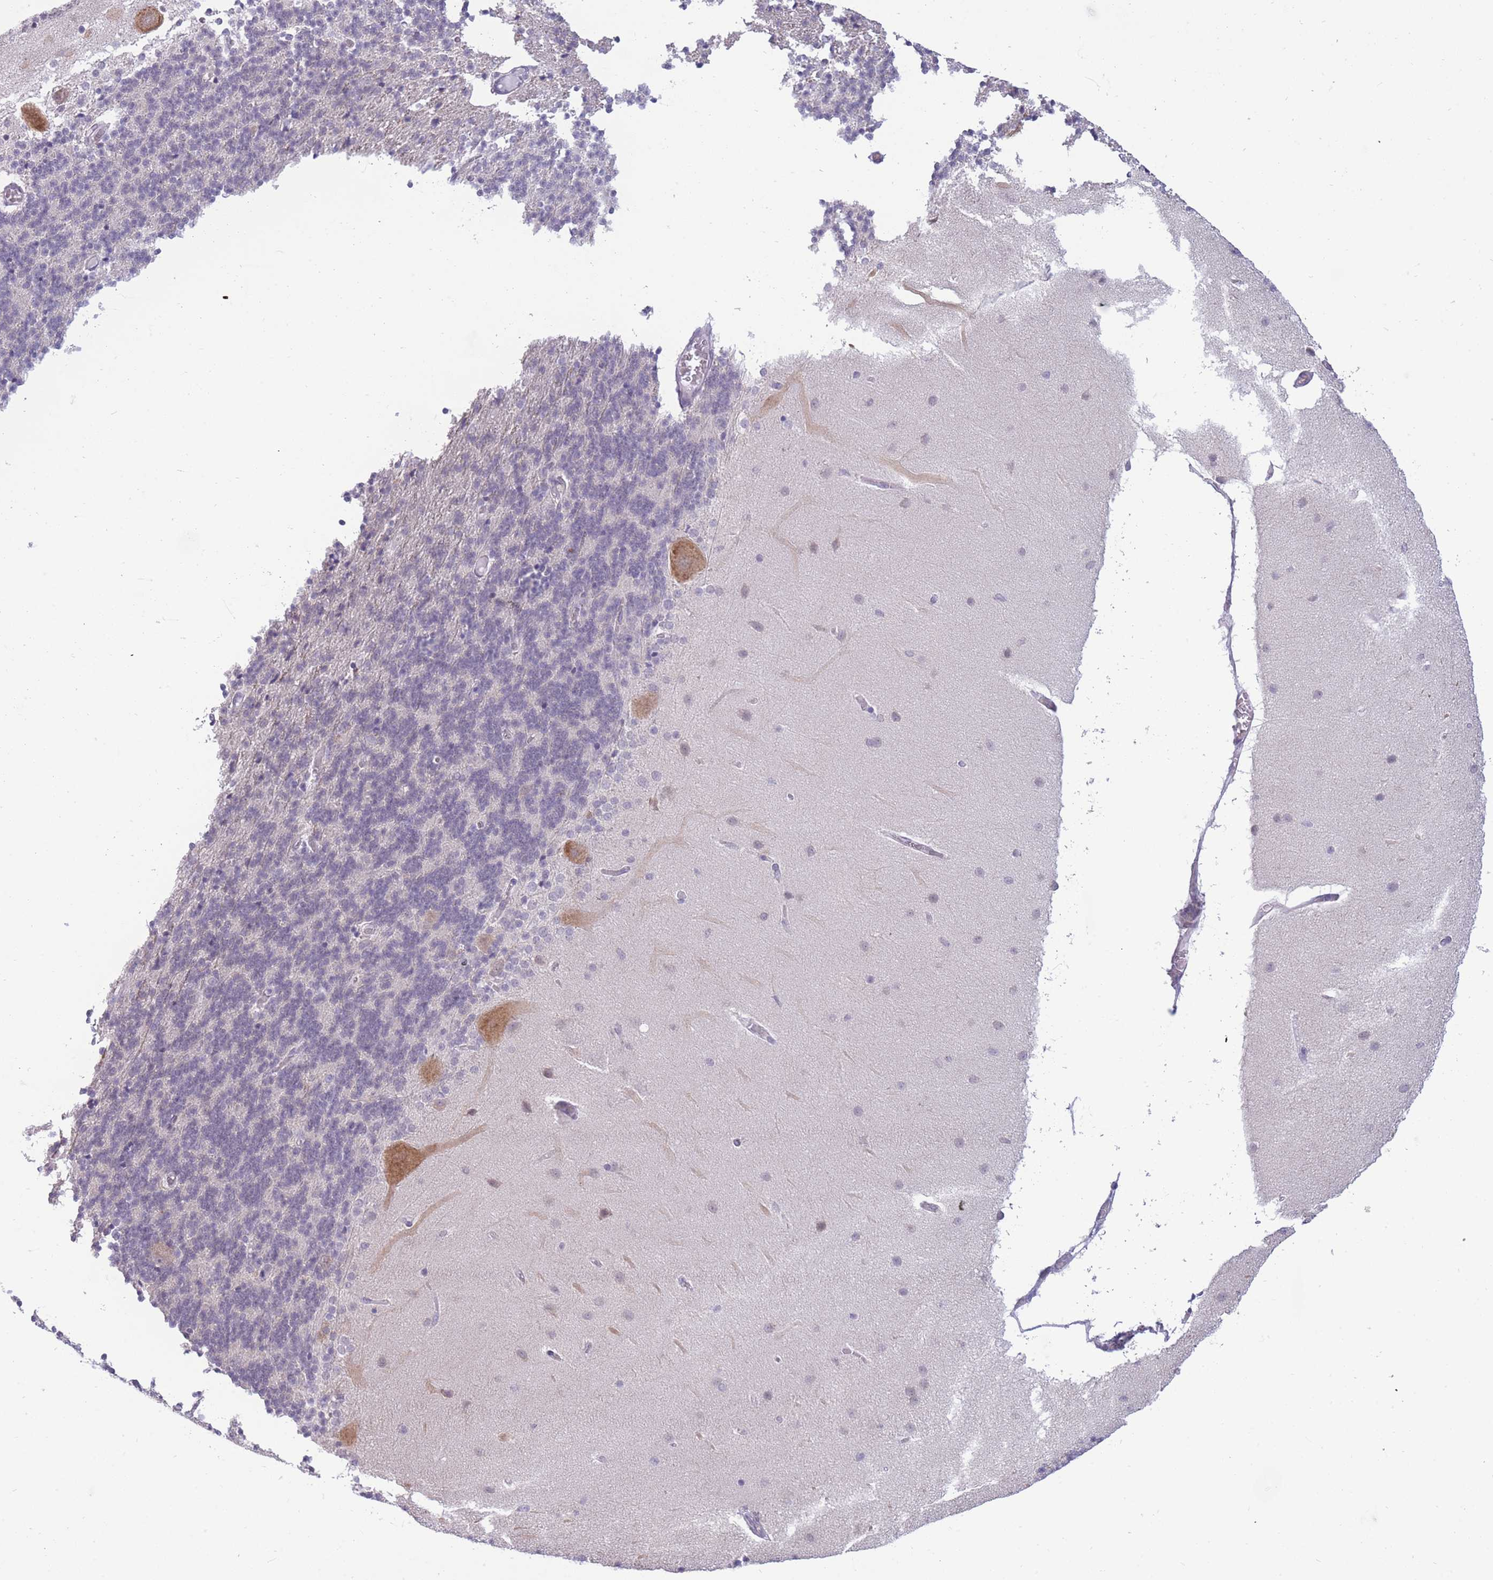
{"staining": {"intensity": "negative", "quantity": "none", "location": "none"}, "tissue": "cerebellum", "cell_type": "Cells in granular layer", "image_type": "normal", "snomed": [{"axis": "morphology", "description": "Normal tissue, NOS"}, {"axis": "topography", "description": "Cerebellum"}], "caption": "A micrograph of cerebellum stained for a protein reveals no brown staining in cells in granular layer. (Immunohistochemistry (ihc), brightfield microscopy, high magnification).", "gene": "TMEM121", "patient": {"sex": "female", "age": 54}}